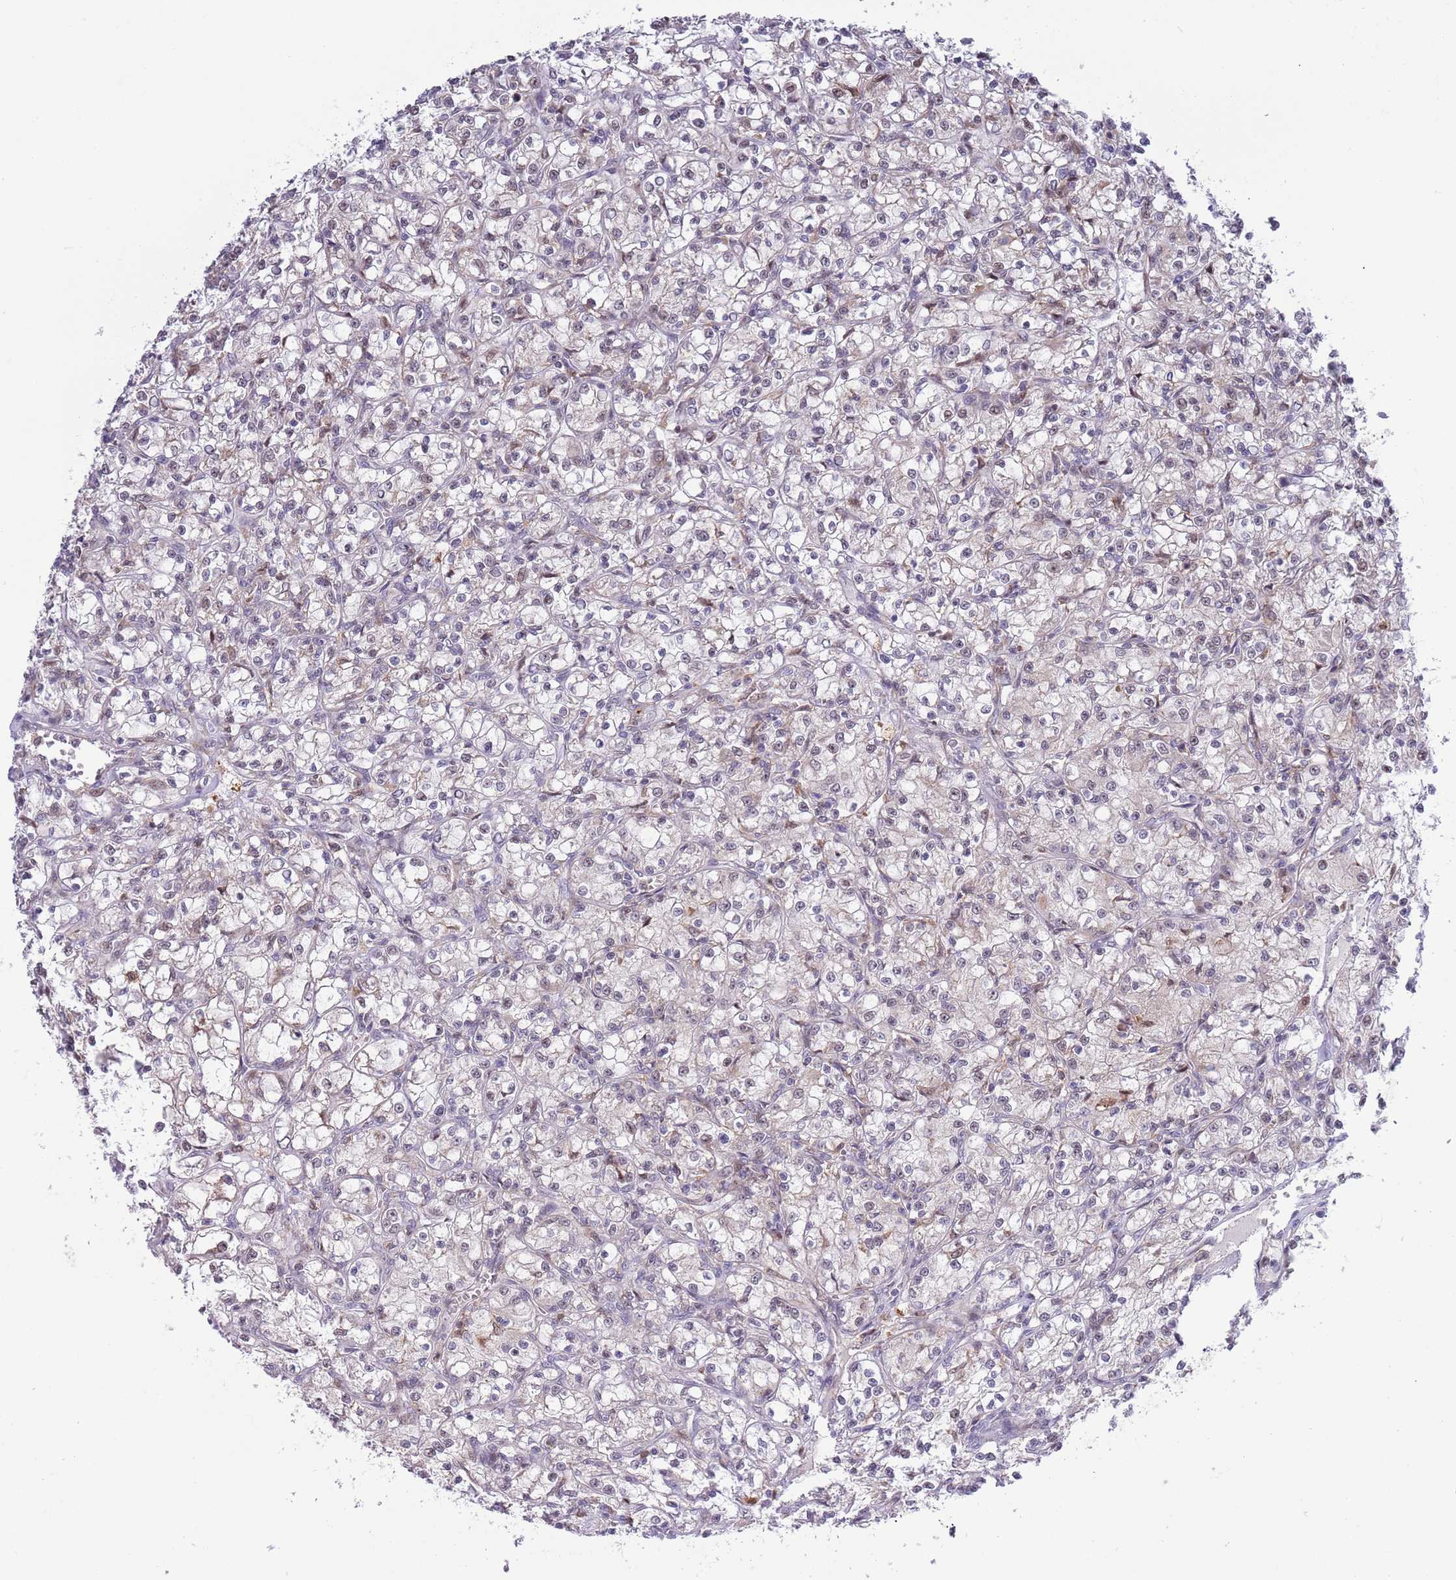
{"staining": {"intensity": "negative", "quantity": "none", "location": "none"}, "tissue": "renal cancer", "cell_type": "Tumor cells", "image_type": "cancer", "snomed": [{"axis": "morphology", "description": "Adenocarcinoma, NOS"}, {"axis": "topography", "description": "Kidney"}], "caption": "A high-resolution image shows IHC staining of renal cancer, which displays no significant expression in tumor cells. (Stains: DAB (3,3'-diaminobenzidine) immunohistochemistry with hematoxylin counter stain, Microscopy: brightfield microscopy at high magnification).", "gene": "CCNJL", "patient": {"sex": "female", "age": 59}}